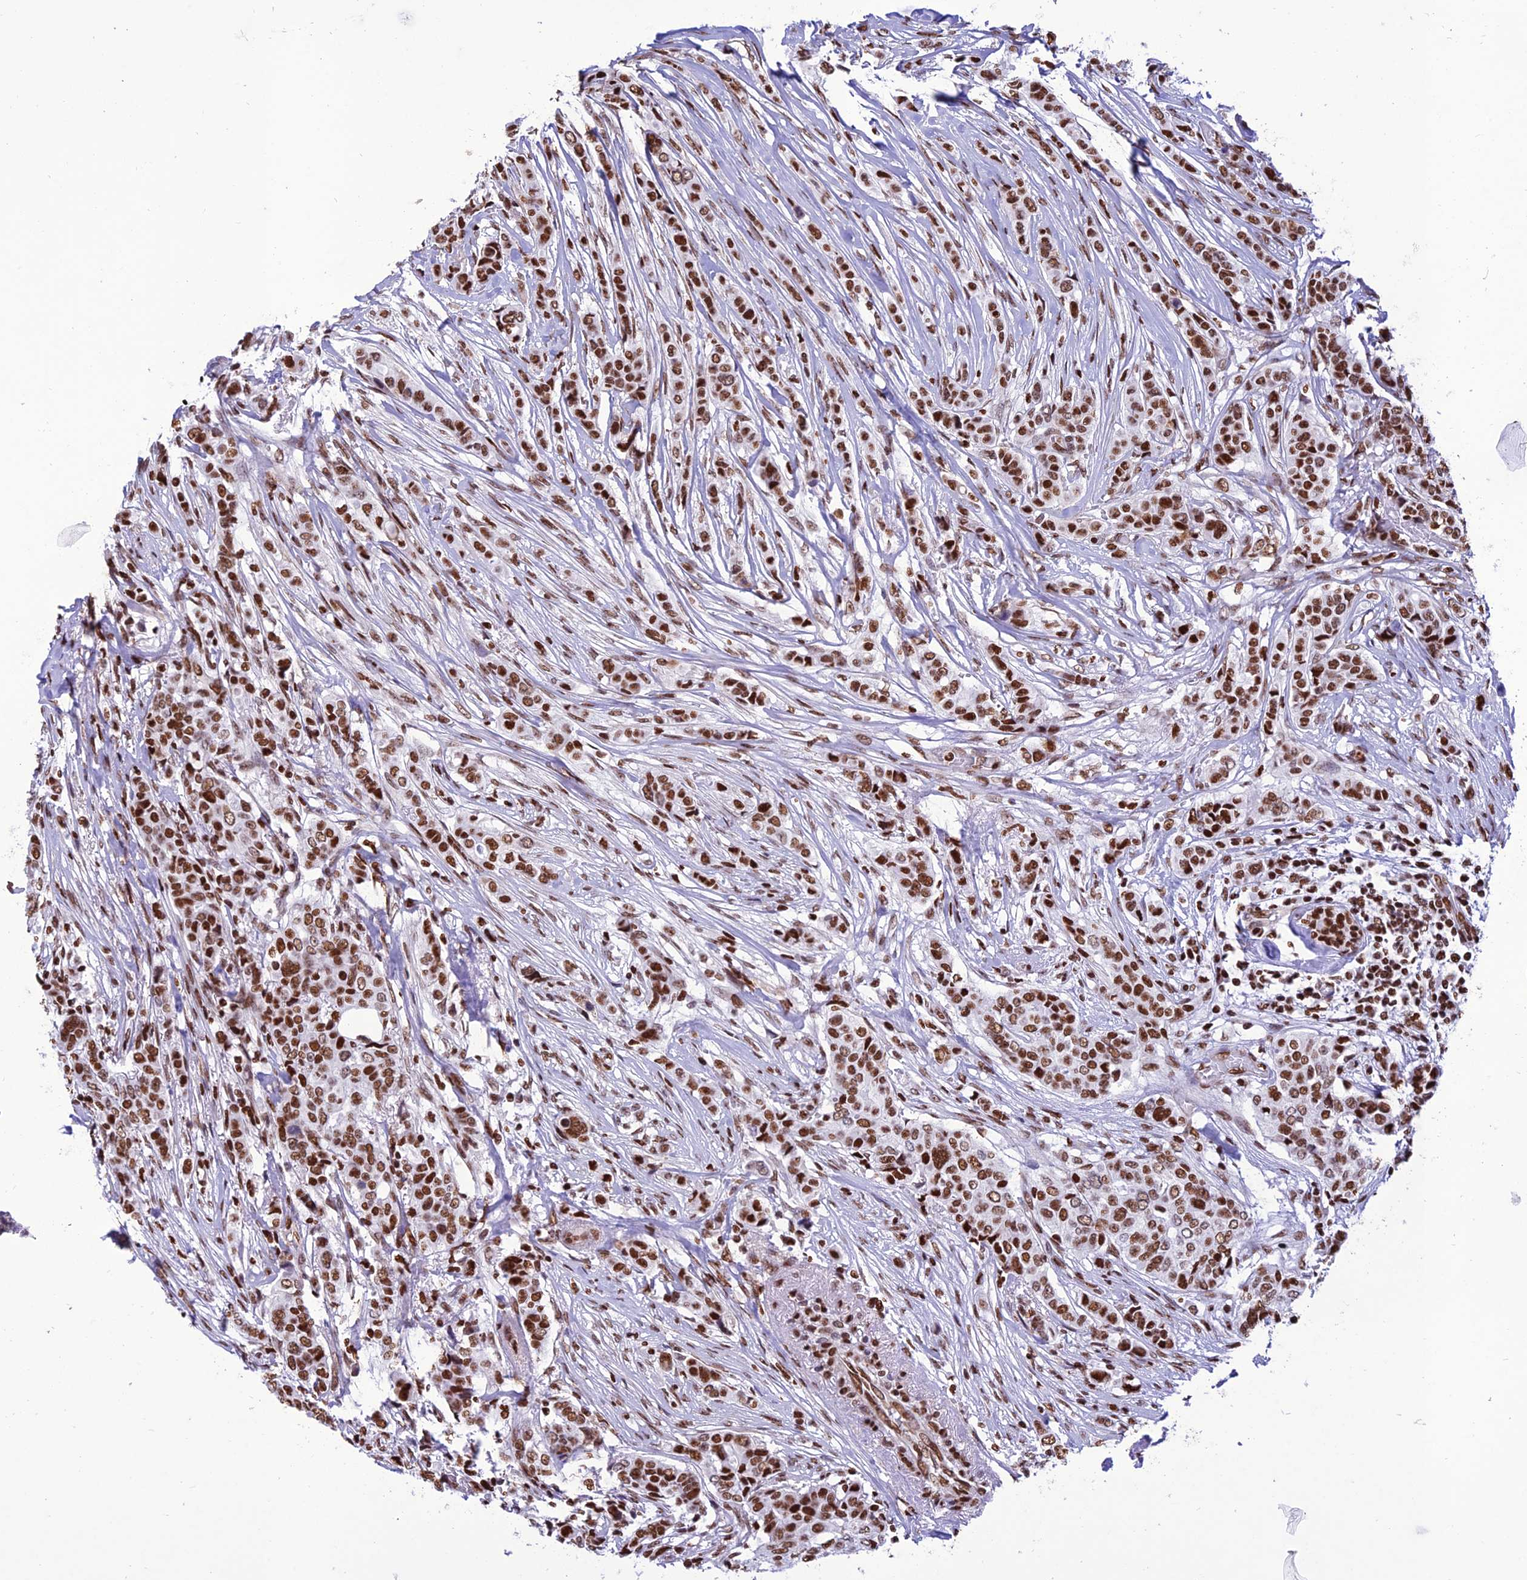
{"staining": {"intensity": "strong", "quantity": ">75%", "location": "nuclear"}, "tissue": "breast cancer", "cell_type": "Tumor cells", "image_type": "cancer", "snomed": [{"axis": "morphology", "description": "Lobular carcinoma"}, {"axis": "topography", "description": "Breast"}], "caption": "Immunohistochemistry (IHC) of lobular carcinoma (breast) reveals high levels of strong nuclear positivity in approximately >75% of tumor cells.", "gene": "INO80E", "patient": {"sex": "female", "age": 51}}